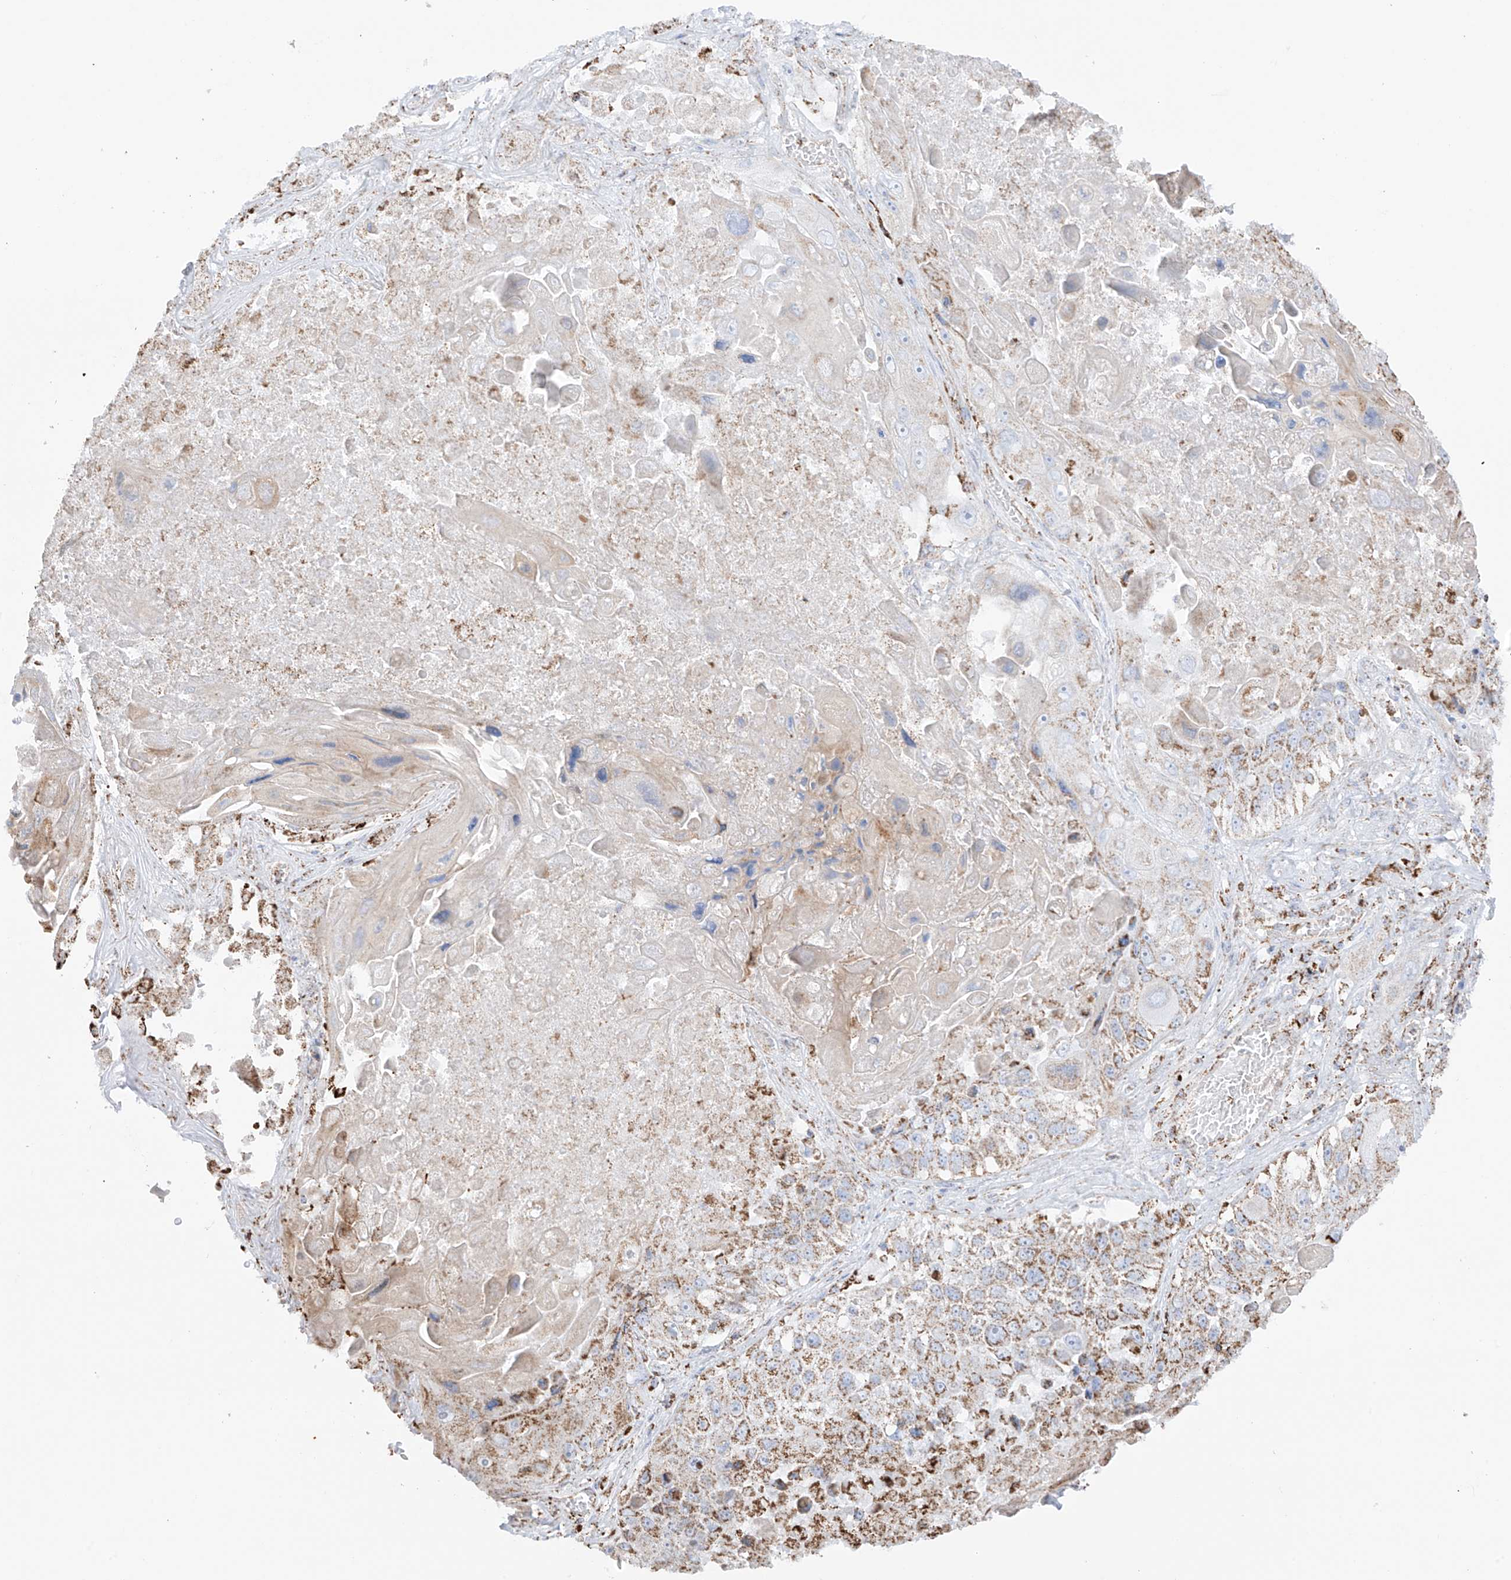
{"staining": {"intensity": "negative", "quantity": "none", "location": "none"}, "tissue": "lung cancer", "cell_type": "Tumor cells", "image_type": "cancer", "snomed": [{"axis": "morphology", "description": "Squamous cell carcinoma, NOS"}, {"axis": "topography", "description": "Lung"}], "caption": "The image displays no significant staining in tumor cells of lung cancer (squamous cell carcinoma).", "gene": "XKR3", "patient": {"sex": "male", "age": 61}}